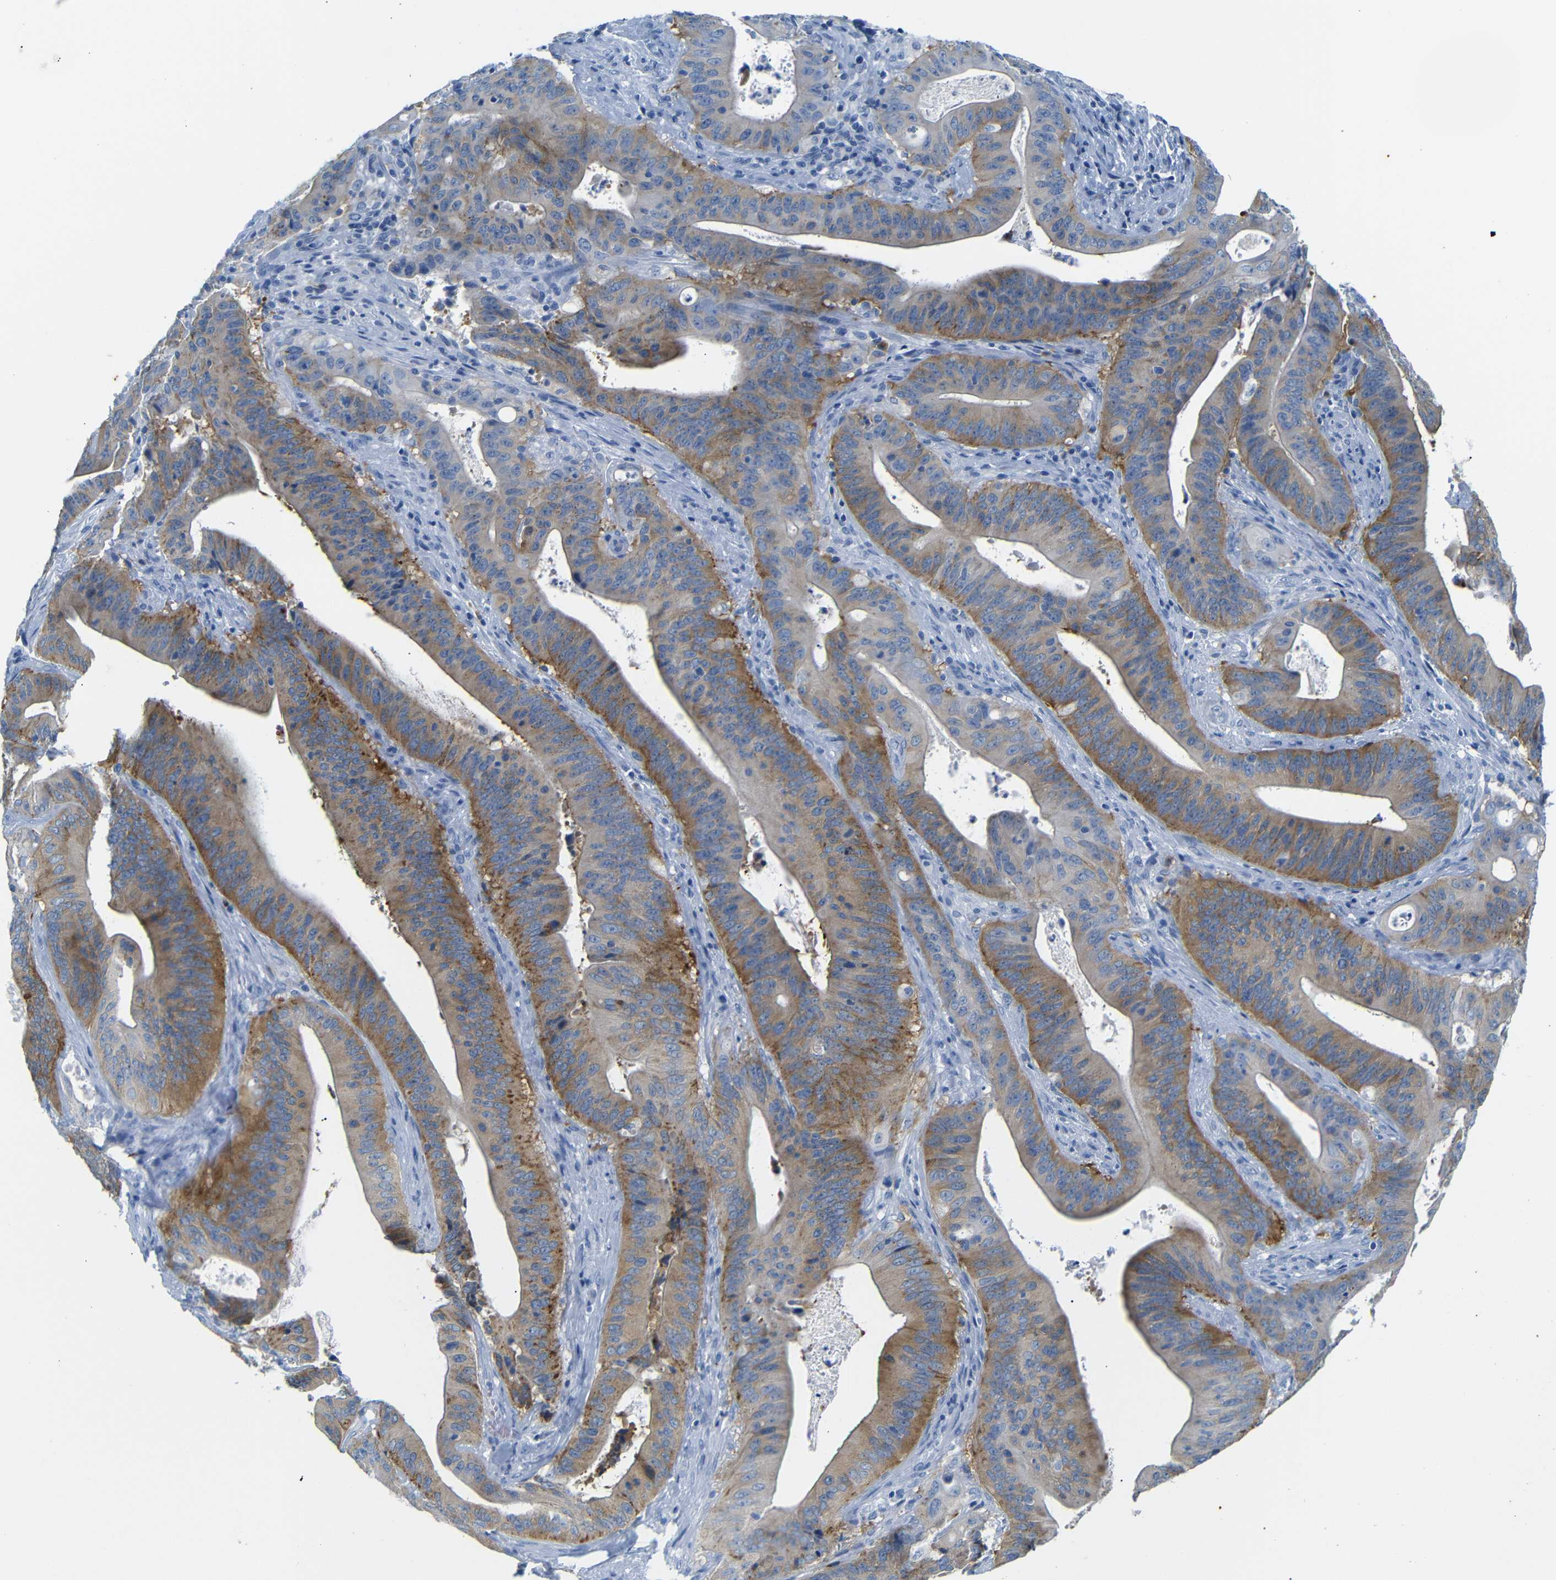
{"staining": {"intensity": "moderate", "quantity": ">75%", "location": "cytoplasmic/membranous"}, "tissue": "pancreatic cancer", "cell_type": "Tumor cells", "image_type": "cancer", "snomed": [{"axis": "morphology", "description": "Normal tissue, NOS"}, {"axis": "topography", "description": "Lymph node"}], "caption": "There is medium levels of moderate cytoplasmic/membranous staining in tumor cells of pancreatic cancer, as demonstrated by immunohistochemical staining (brown color).", "gene": "FCRL1", "patient": {"sex": "male", "age": 62}}